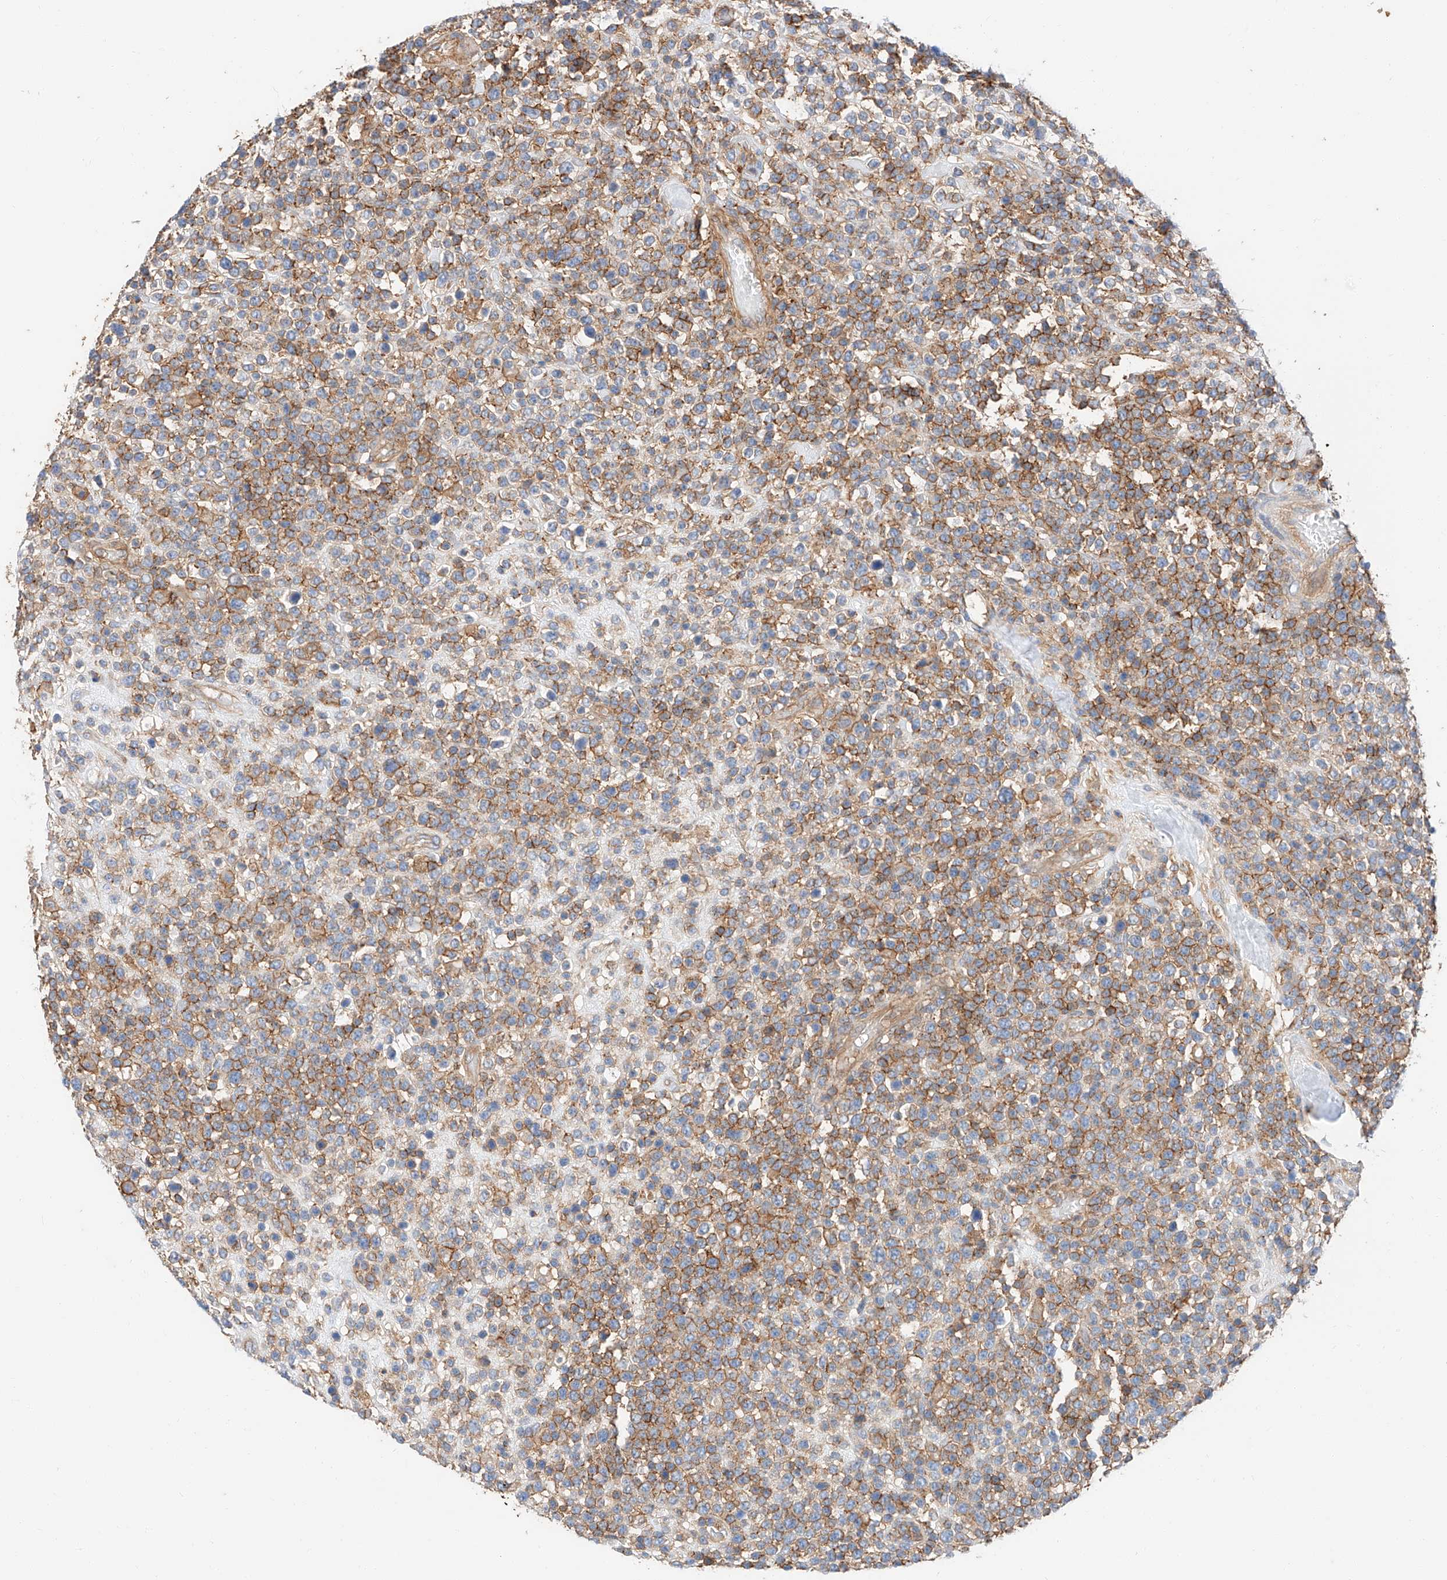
{"staining": {"intensity": "moderate", "quantity": ">75%", "location": "cytoplasmic/membranous"}, "tissue": "lymphoma", "cell_type": "Tumor cells", "image_type": "cancer", "snomed": [{"axis": "morphology", "description": "Malignant lymphoma, non-Hodgkin's type, High grade"}, {"axis": "topography", "description": "Colon"}], "caption": "High-power microscopy captured an immunohistochemistry micrograph of lymphoma, revealing moderate cytoplasmic/membranous expression in about >75% of tumor cells. (DAB IHC with brightfield microscopy, high magnification).", "gene": "HAUS4", "patient": {"sex": "female", "age": 53}}